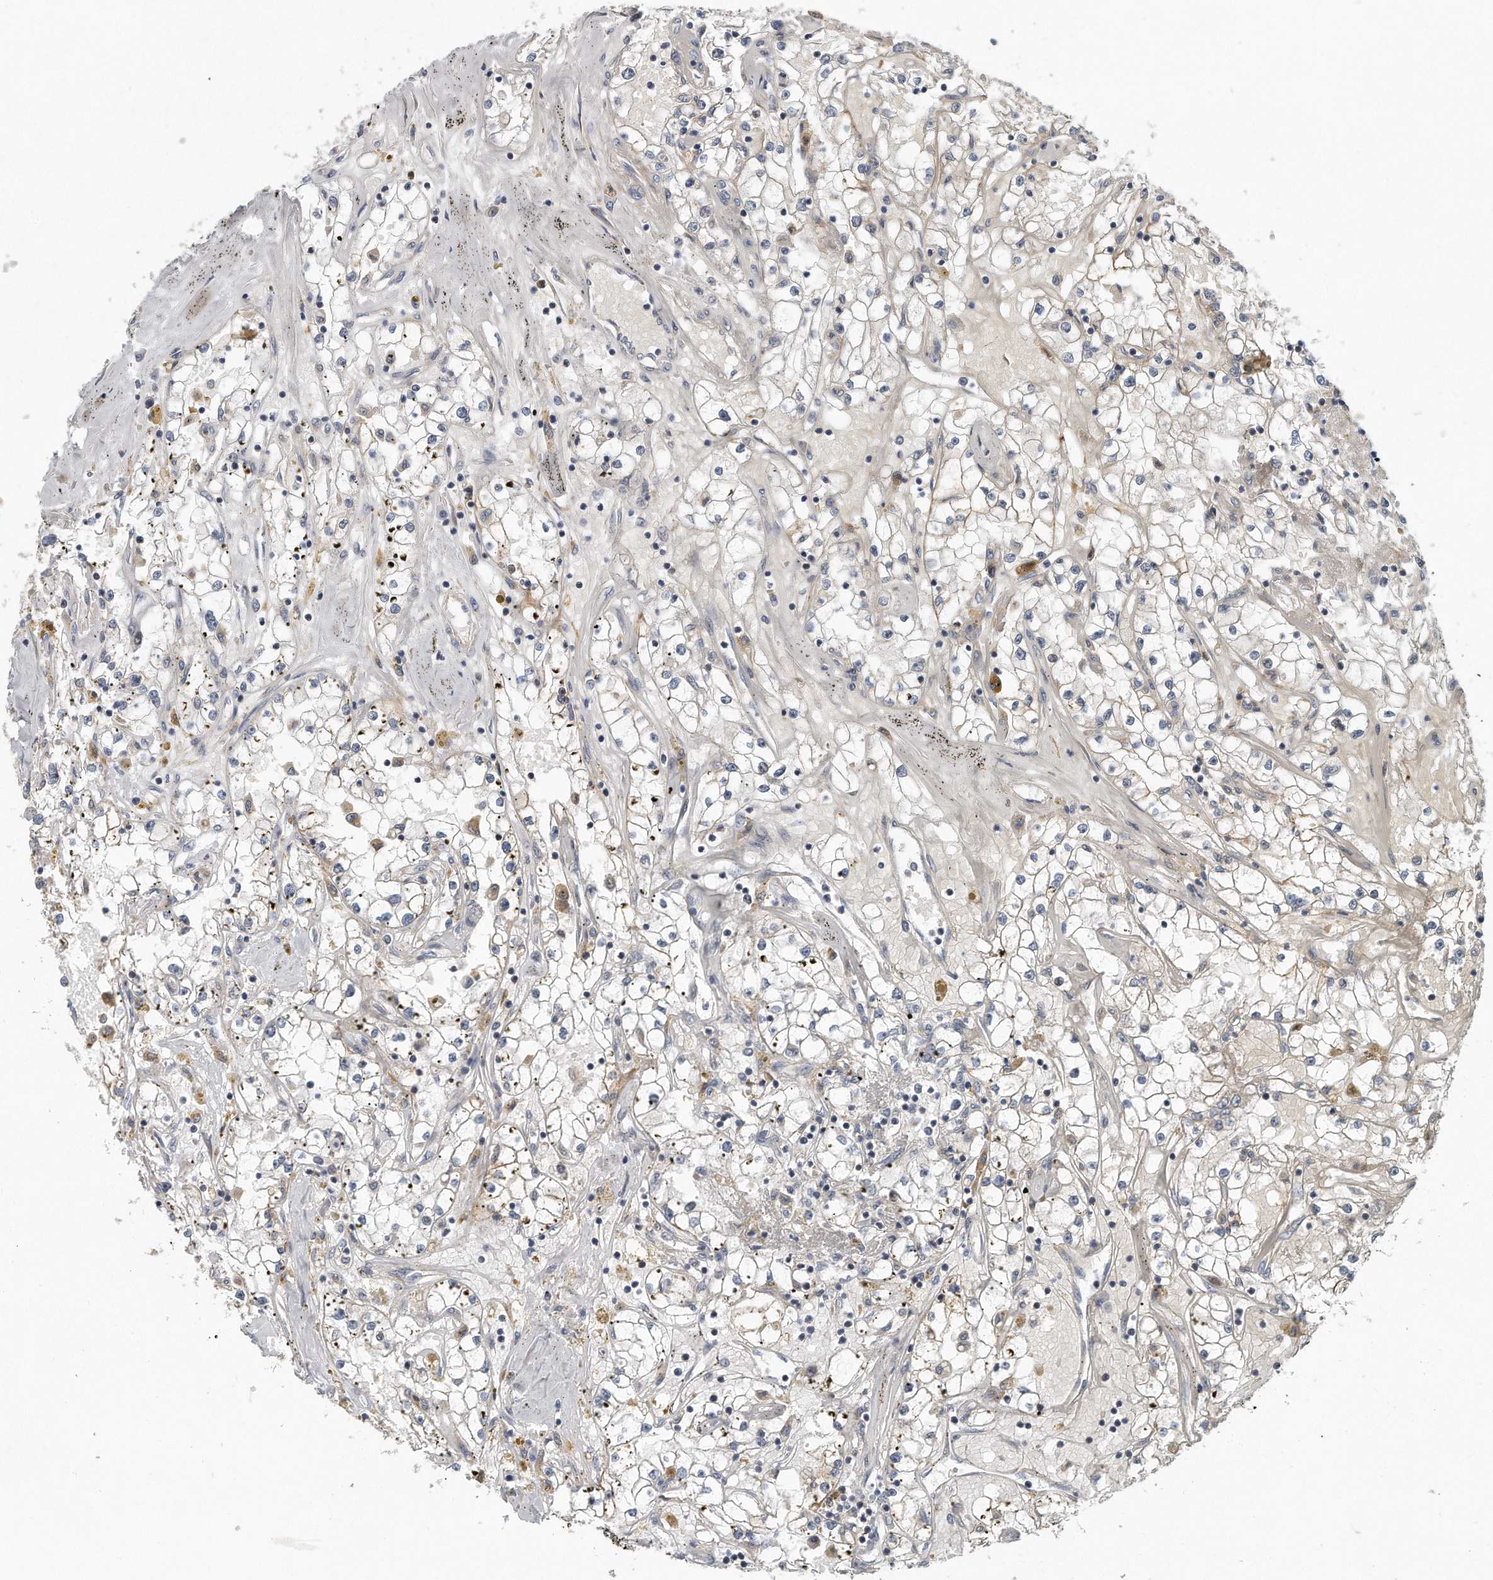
{"staining": {"intensity": "weak", "quantity": "25%-75%", "location": "cytoplasmic/membranous"}, "tissue": "renal cancer", "cell_type": "Tumor cells", "image_type": "cancer", "snomed": [{"axis": "morphology", "description": "Adenocarcinoma, NOS"}, {"axis": "topography", "description": "Kidney"}], "caption": "Protein expression analysis of human renal adenocarcinoma reveals weak cytoplasmic/membranous expression in about 25%-75% of tumor cells.", "gene": "PCDH8", "patient": {"sex": "male", "age": 56}}